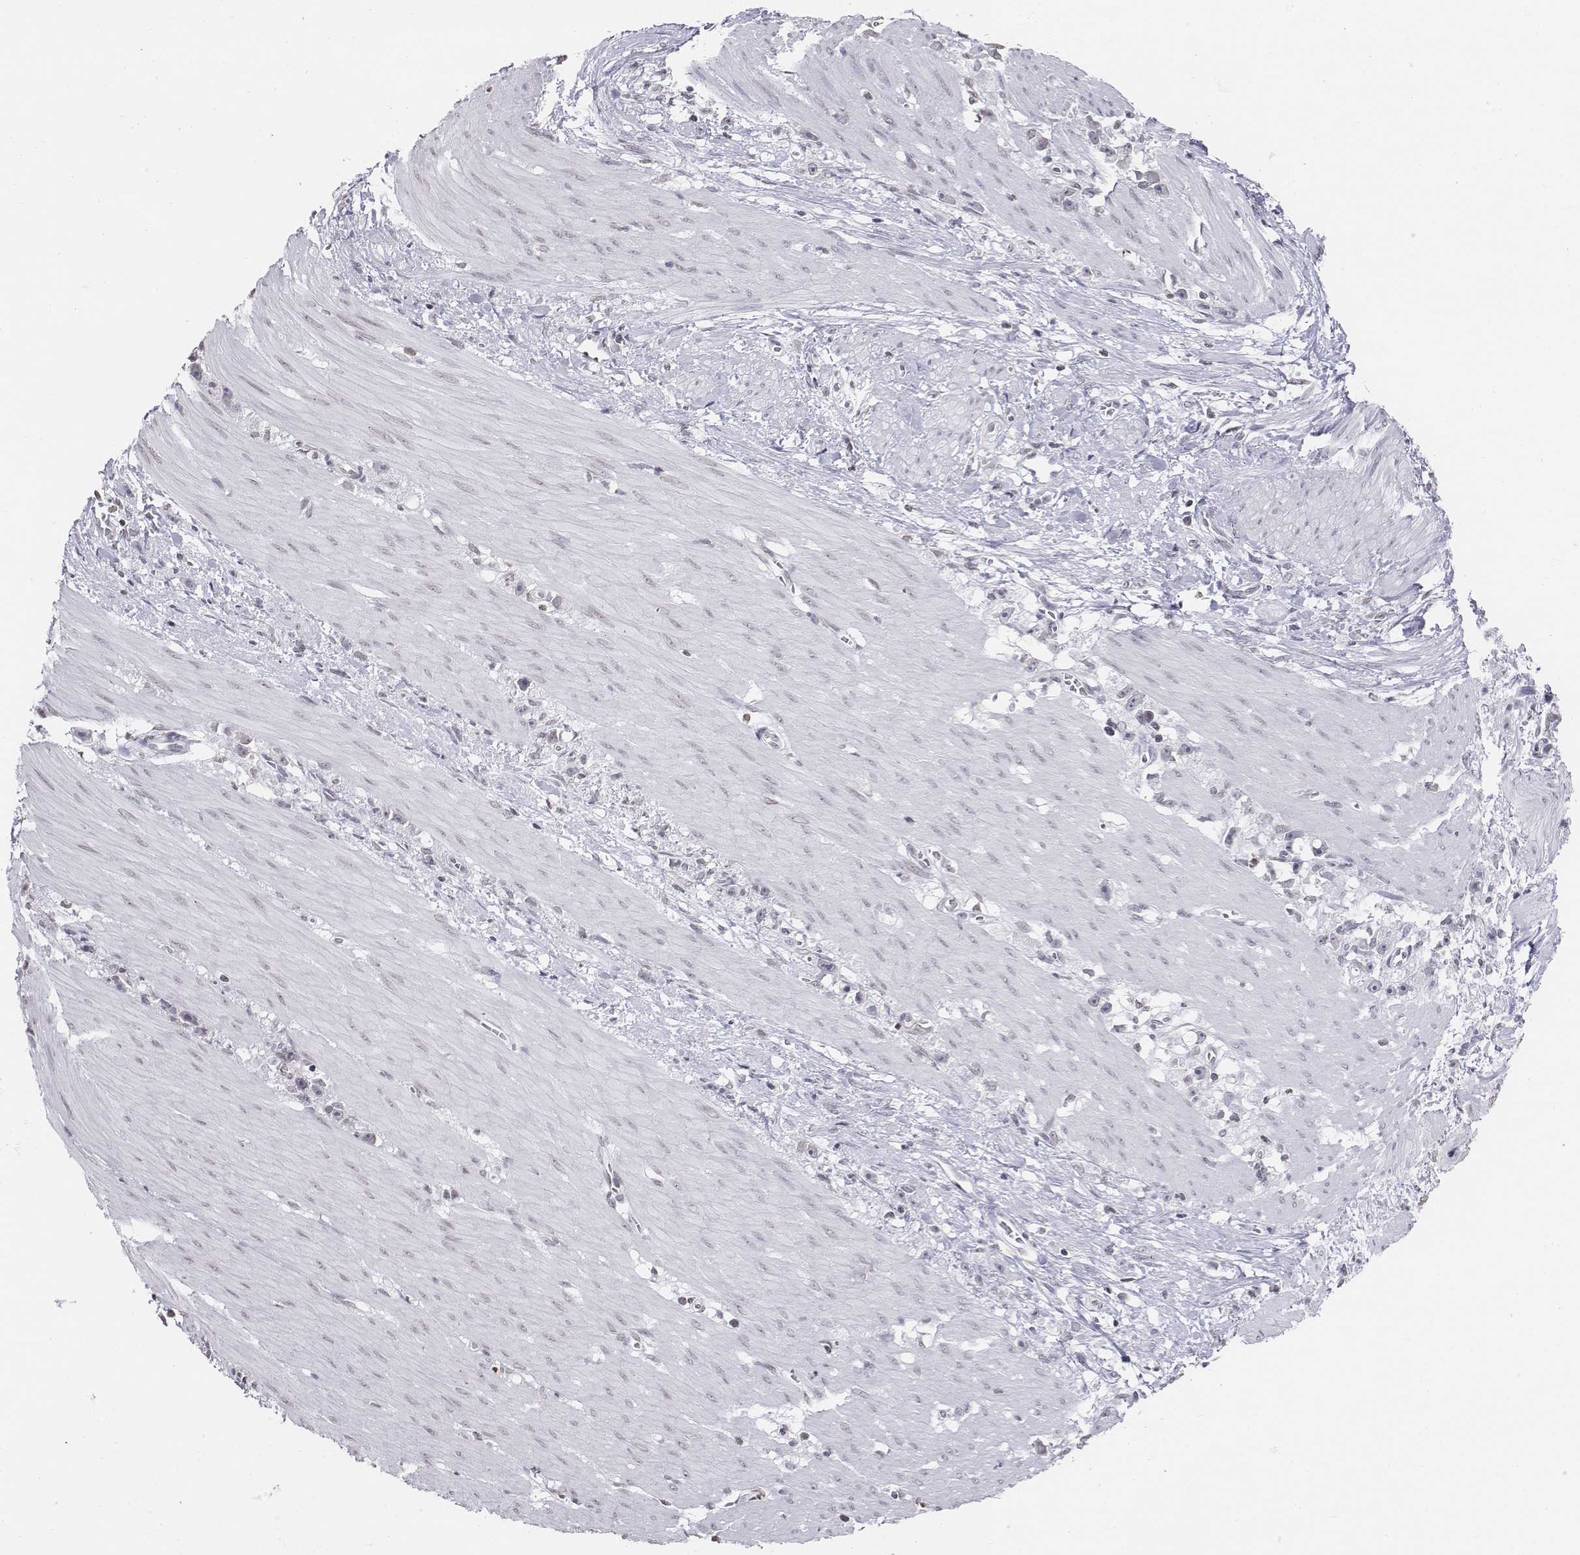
{"staining": {"intensity": "negative", "quantity": "none", "location": "none"}, "tissue": "stomach cancer", "cell_type": "Tumor cells", "image_type": "cancer", "snomed": [{"axis": "morphology", "description": "Adenocarcinoma, NOS"}, {"axis": "topography", "description": "Stomach"}], "caption": "The immunohistochemistry micrograph has no significant expression in tumor cells of stomach cancer (adenocarcinoma) tissue.", "gene": "BARHL1", "patient": {"sex": "female", "age": 59}}